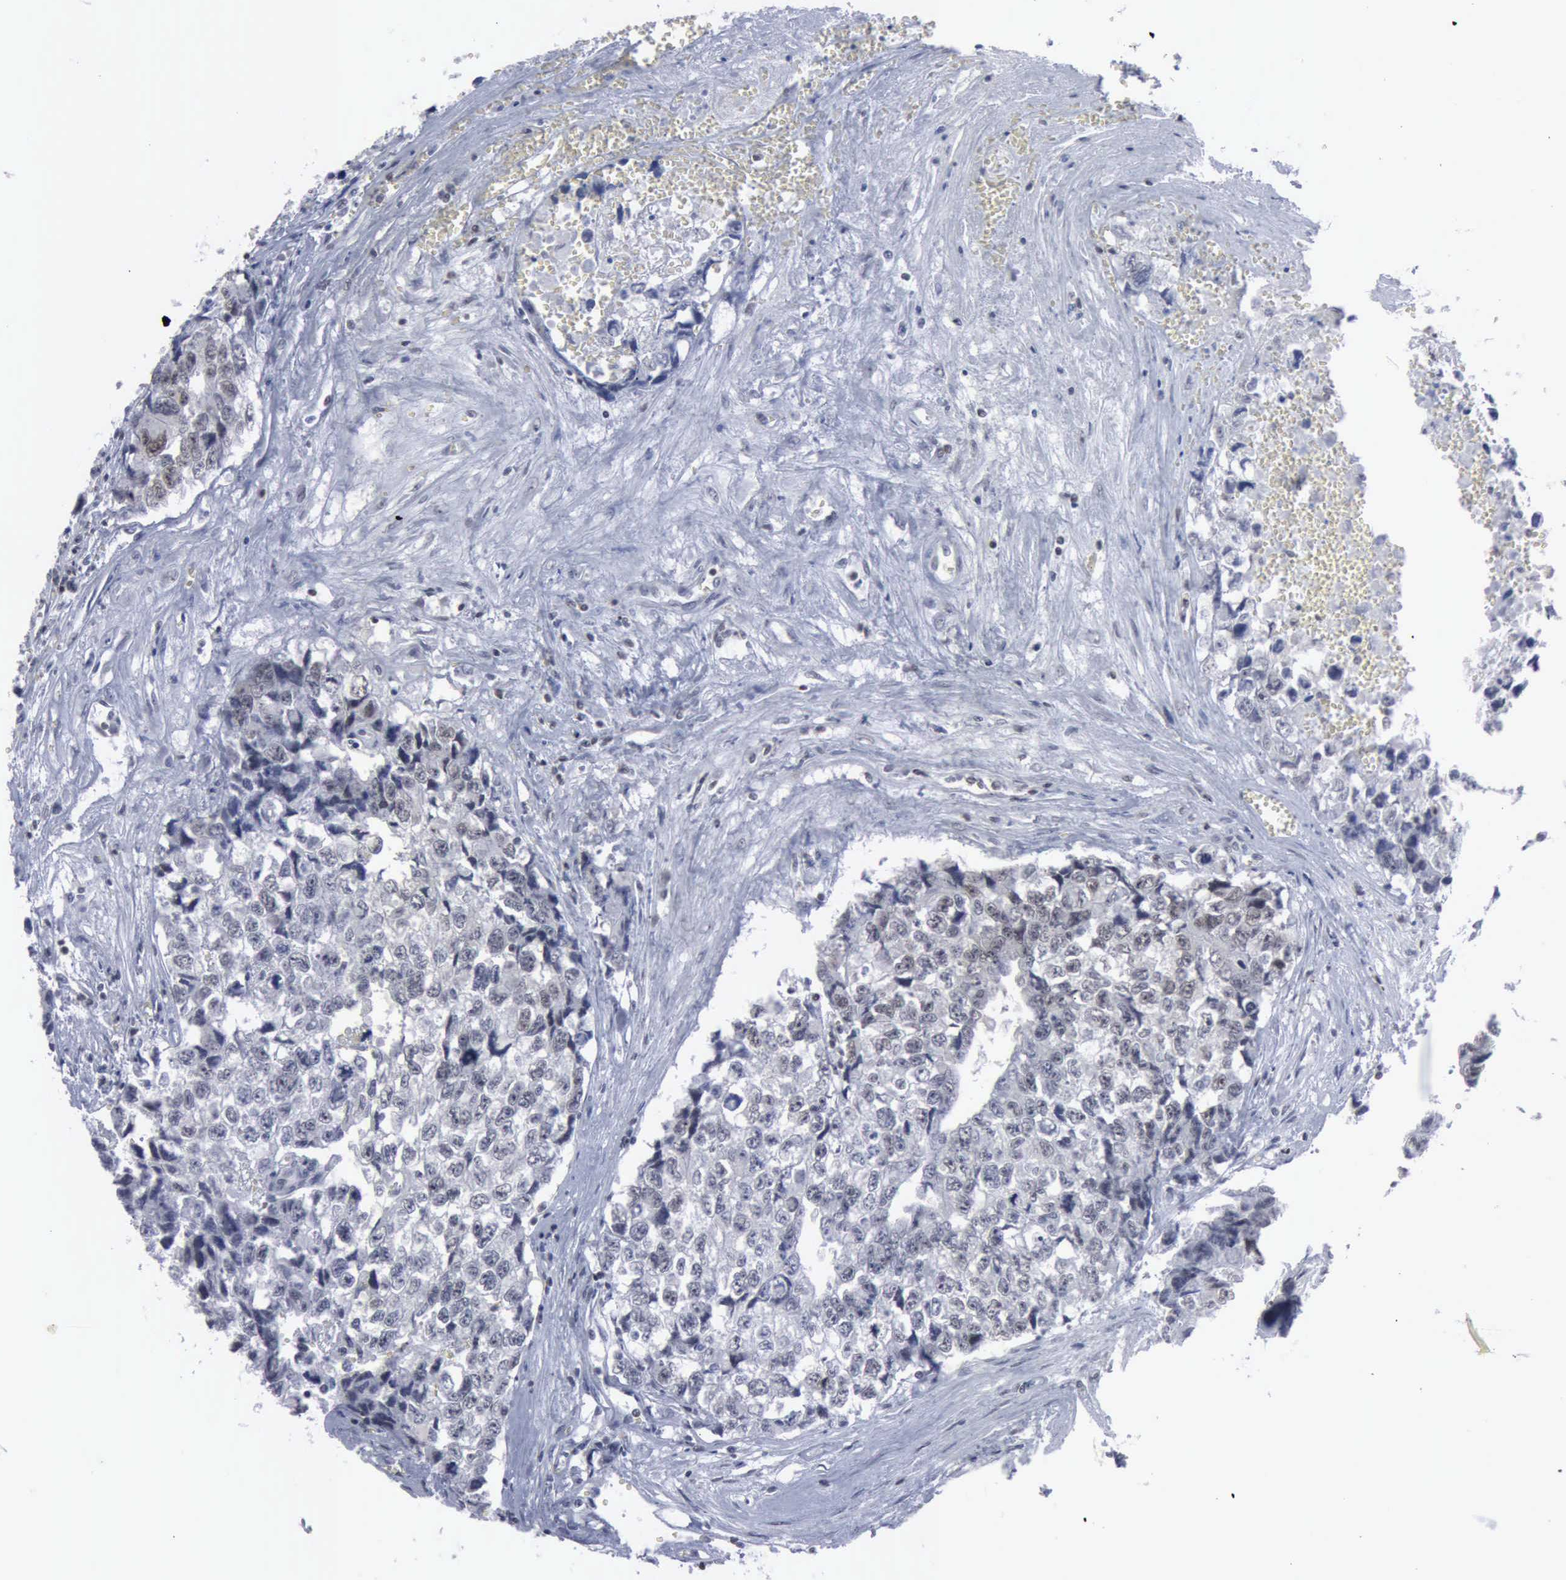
{"staining": {"intensity": "weak", "quantity": "25%-75%", "location": "nuclear"}, "tissue": "testis cancer", "cell_type": "Tumor cells", "image_type": "cancer", "snomed": [{"axis": "morphology", "description": "Carcinoma, Embryonal, NOS"}, {"axis": "topography", "description": "Testis"}], "caption": "Immunohistochemical staining of embryonal carcinoma (testis) exhibits weak nuclear protein staining in approximately 25%-75% of tumor cells.", "gene": "XPA", "patient": {"sex": "male", "age": 31}}